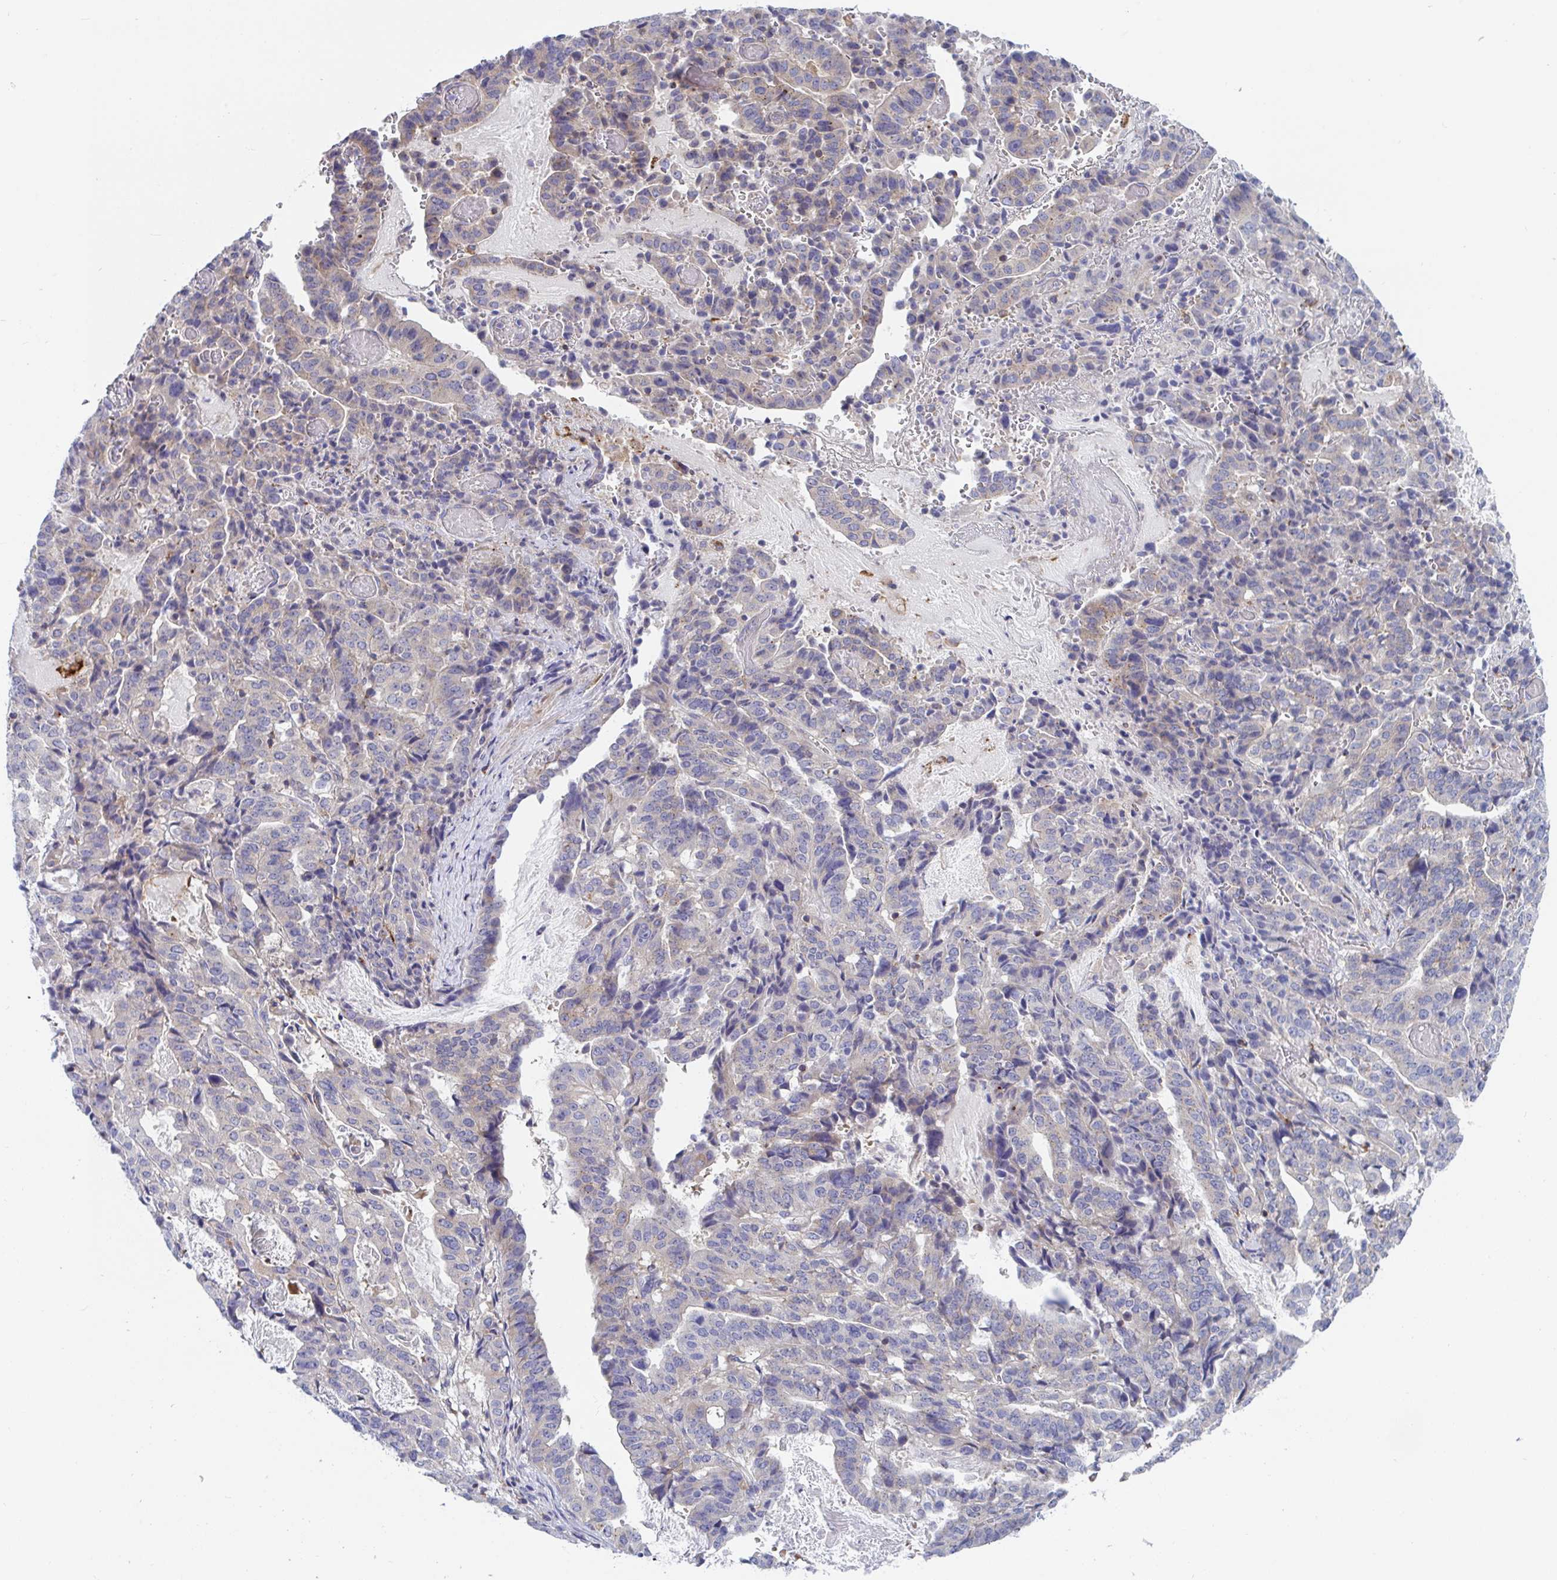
{"staining": {"intensity": "weak", "quantity": "<25%", "location": "cytoplasmic/membranous"}, "tissue": "stomach cancer", "cell_type": "Tumor cells", "image_type": "cancer", "snomed": [{"axis": "morphology", "description": "Adenocarcinoma, NOS"}, {"axis": "topography", "description": "Stomach"}], "caption": "A histopathology image of human adenocarcinoma (stomach) is negative for staining in tumor cells. The staining is performed using DAB brown chromogen with nuclei counter-stained in using hematoxylin.", "gene": "FRMD3", "patient": {"sex": "male", "age": 48}}